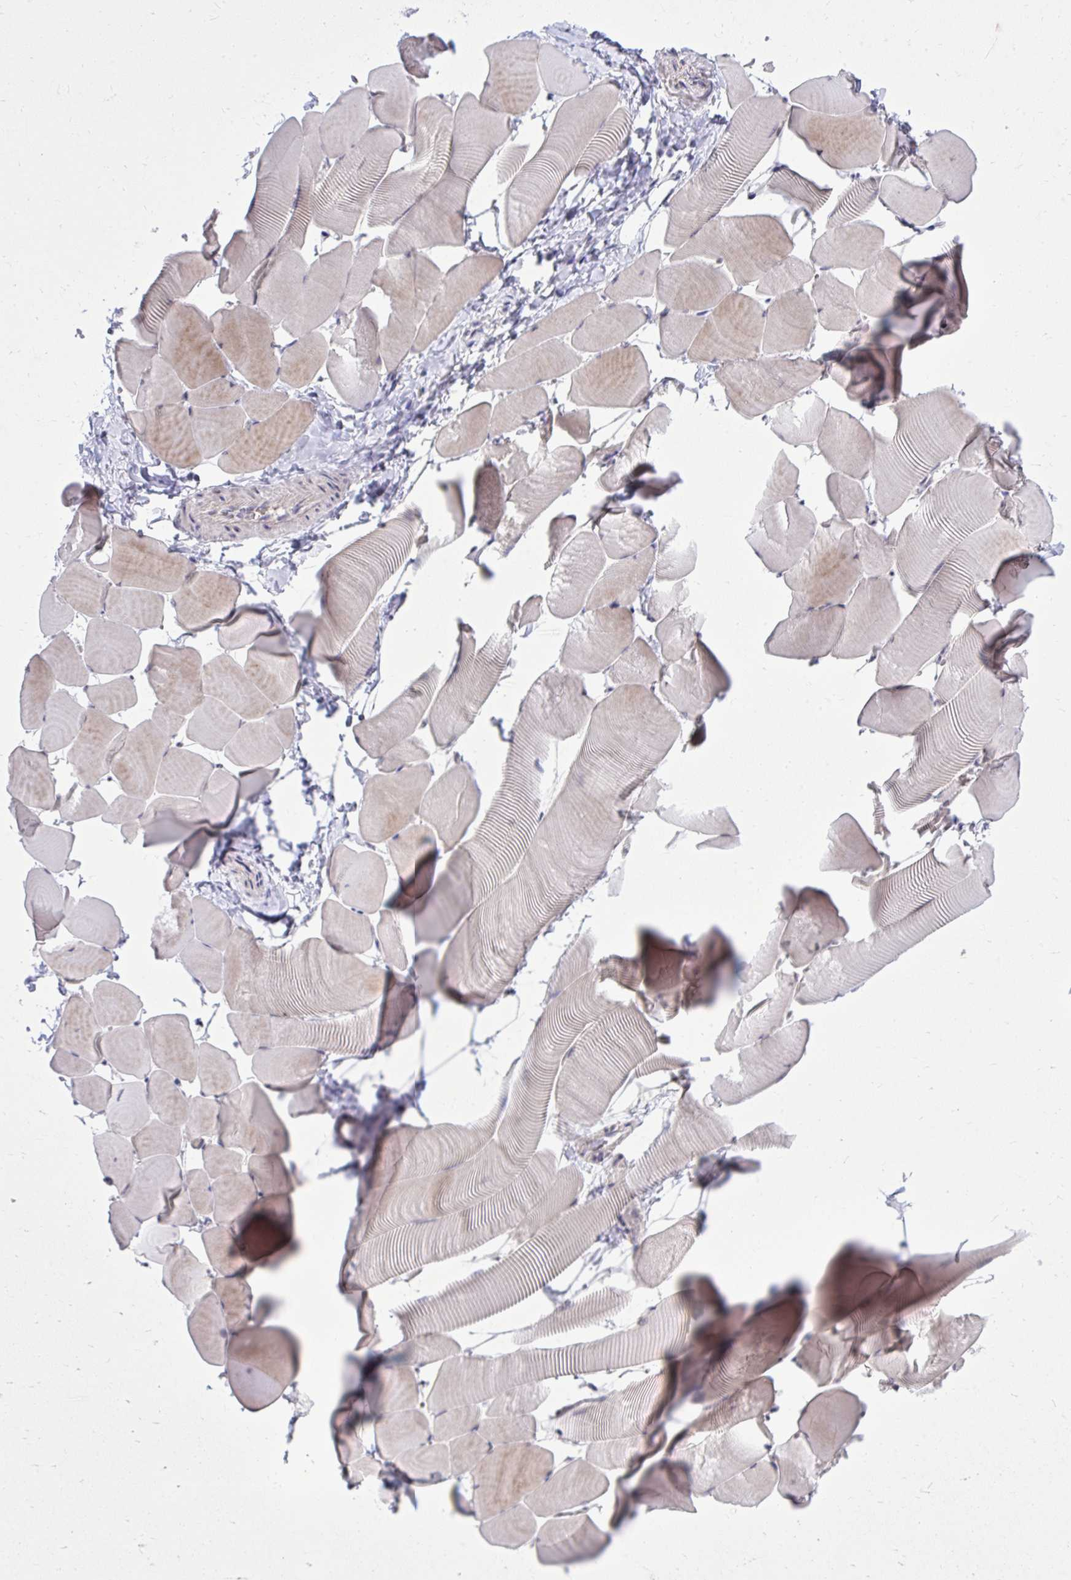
{"staining": {"intensity": "weak", "quantity": "25%-75%", "location": "cytoplasmic/membranous"}, "tissue": "skeletal muscle", "cell_type": "Myocytes", "image_type": "normal", "snomed": [{"axis": "morphology", "description": "Normal tissue, NOS"}, {"axis": "topography", "description": "Skeletal muscle"}], "caption": "High-power microscopy captured an immunohistochemistry micrograph of unremarkable skeletal muscle, revealing weak cytoplasmic/membranous expression in about 25%-75% of myocytes. The staining was performed using DAB to visualize the protein expression in brown, while the nuclei were stained in blue with hematoxylin (Magnification: 20x).", "gene": "DPY19L1", "patient": {"sex": "male", "age": 25}}